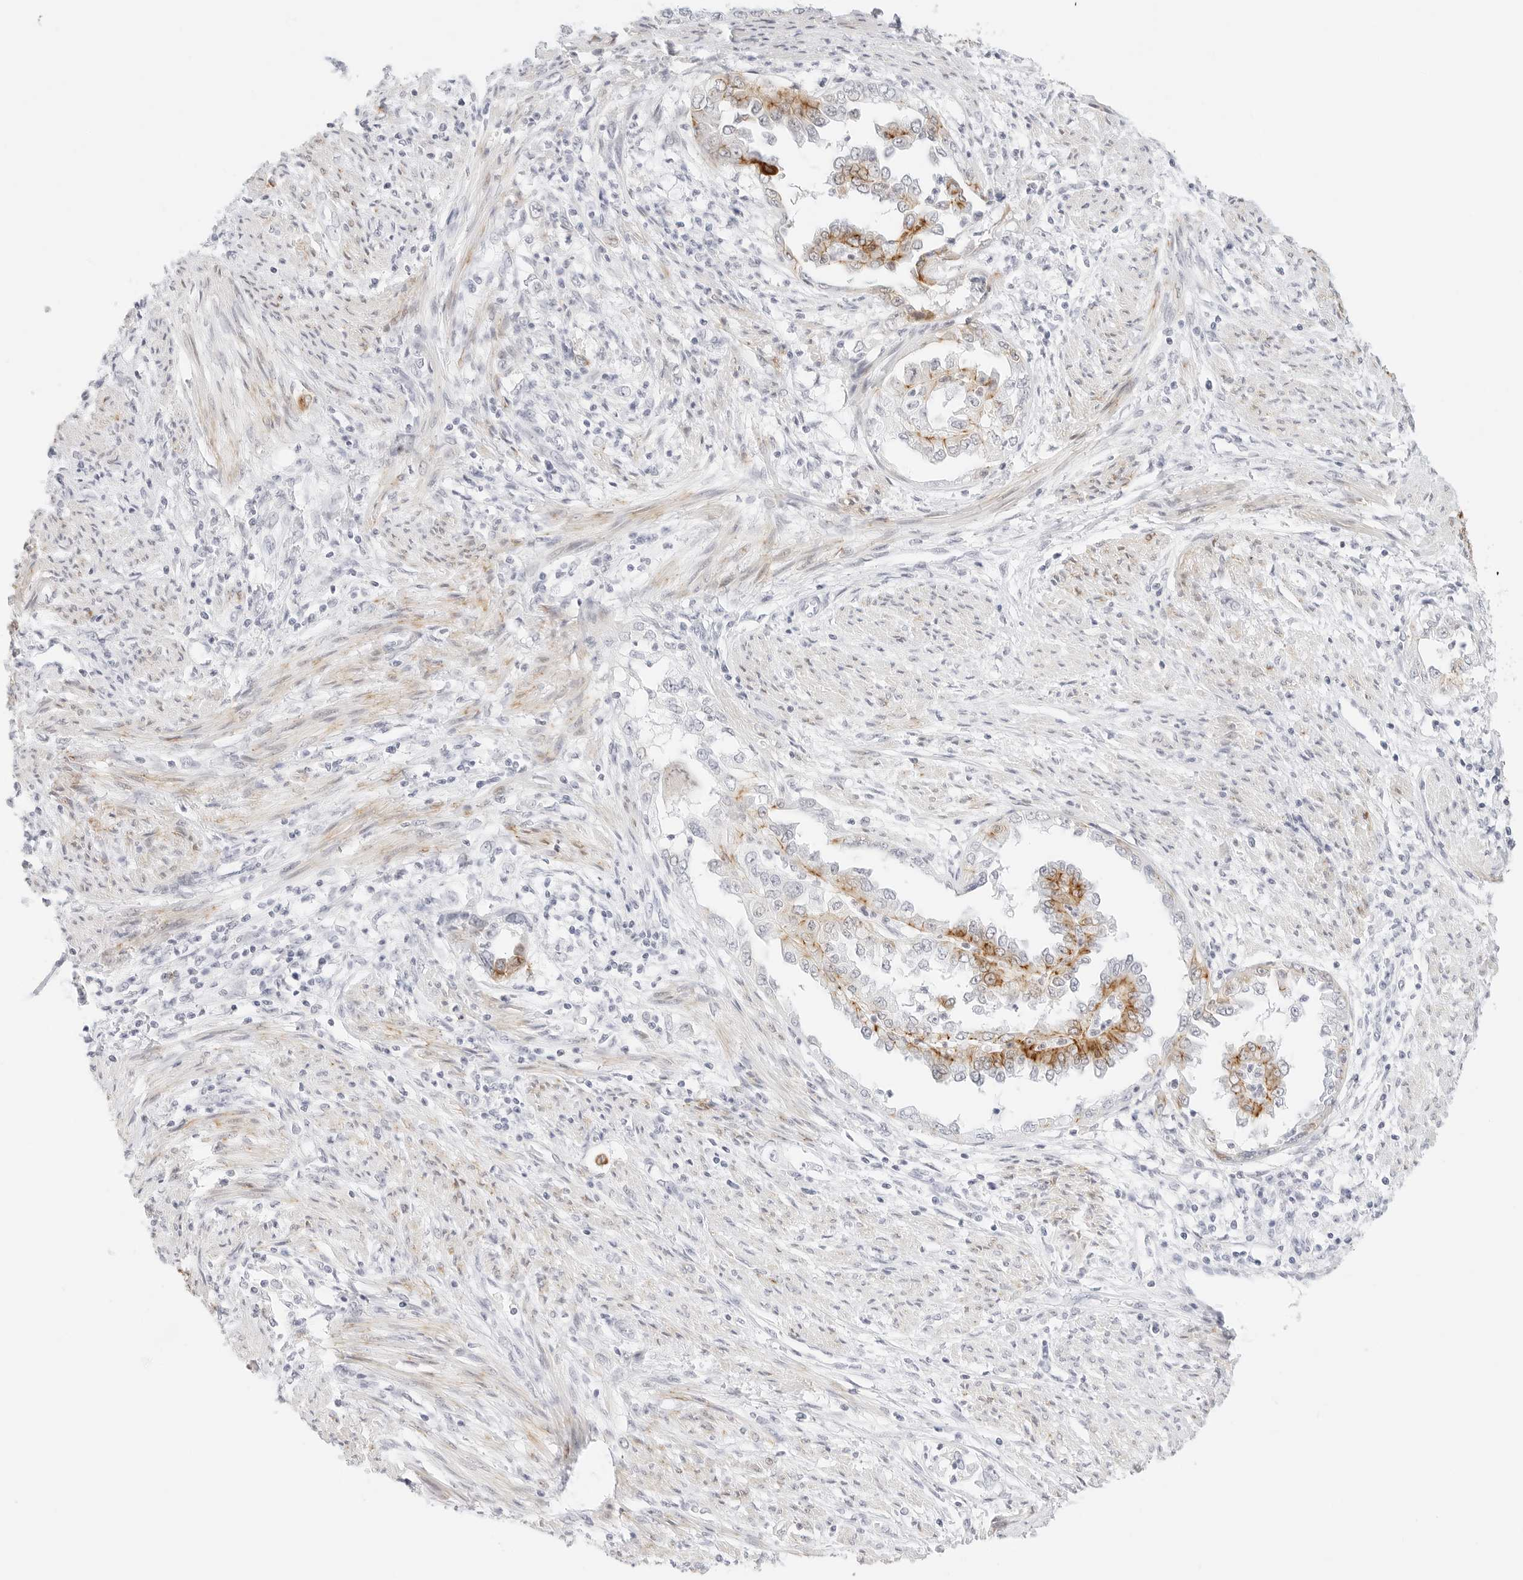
{"staining": {"intensity": "moderate", "quantity": ">75%", "location": "cytoplasmic/membranous"}, "tissue": "endometrial cancer", "cell_type": "Tumor cells", "image_type": "cancer", "snomed": [{"axis": "morphology", "description": "Adenocarcinoma, NOS"}, {"axis": "topography", "description": "Endometrium"}], "caption": "High-magnification brightfield microscopy of endometrial cancer stained with DAB (3,3'-diaminobenzidine) (brown) and counterstained with hematoxylin (blue). tumor cells exhibit moderate cytoplasmic/membranous expression is present in about>75% of cells. (Brightfield microscopy of DAB IHC at high magnification).", "gene": "CDH1", "patient": {"sex": "female", "age": 85}}